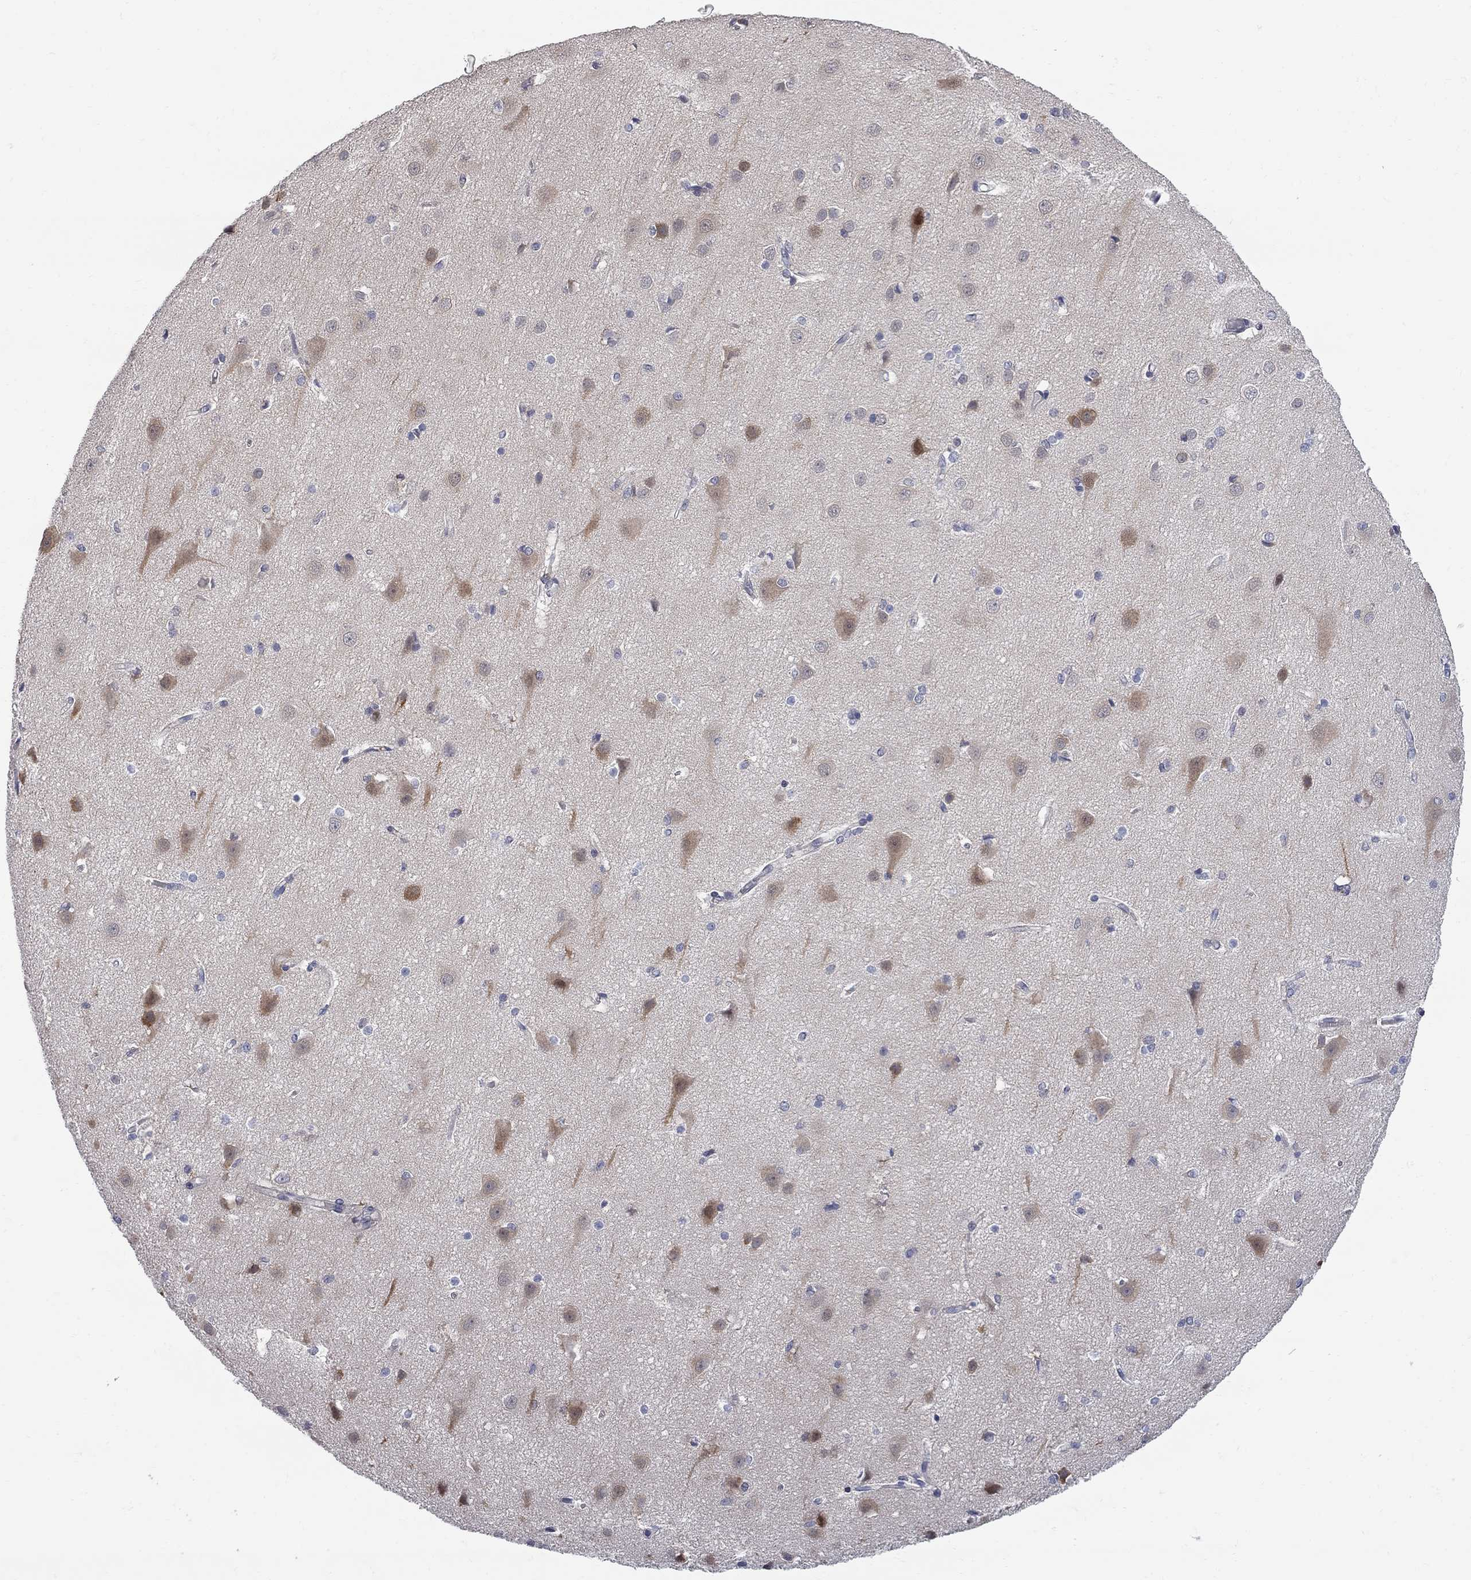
{"staining": {"intensity": "negative", "quantity": "none", "location": "none"}, "tissue": "cerebral cortex", "cell_type": "Endothelial cells", "image_type": "normal", "snomed": [{"axis": "morphology", "description": "Normal tissue, NOS"}, {"axis": "topography", "description": "Cerebral cortex"}], "caption": "Protein analysis of benign cerebral cortex shows no significant staining in endothelial cells.", "gene": "ENSG00000255639", "patient": {"sex": "male", "age": 37}}